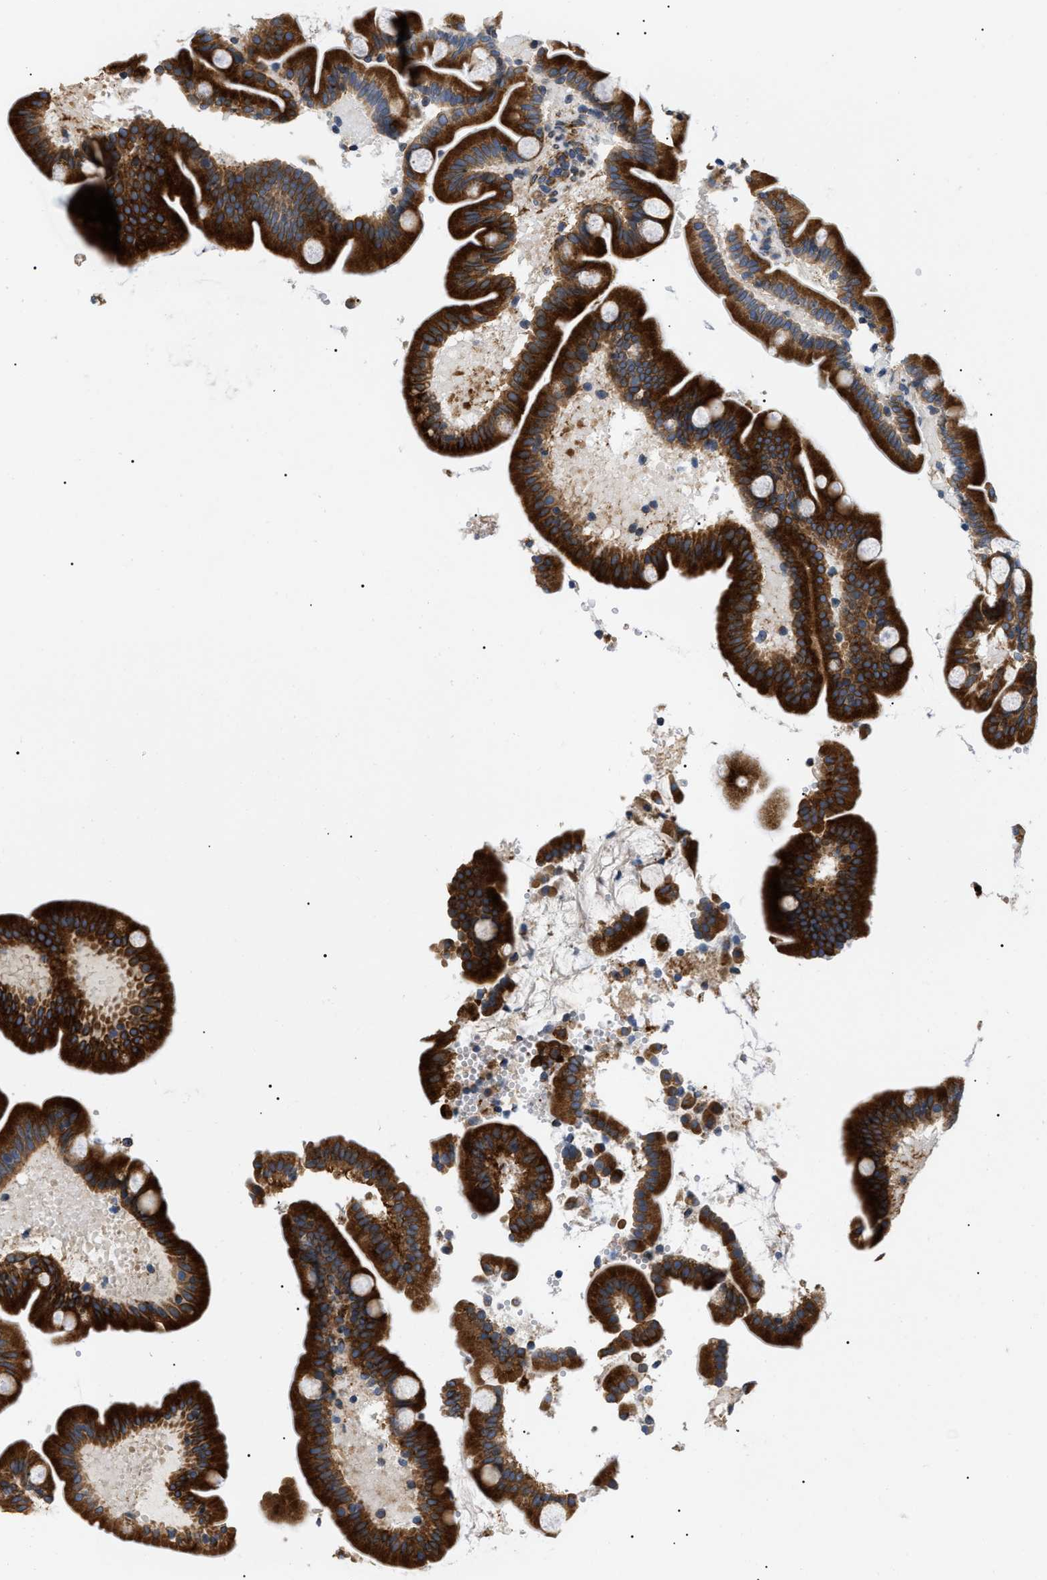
{"staining": {"intensity": "strong", "quantity": ">75%", "location": "cytoplasmic/membranous"}, "tissue": "duodenum", "cell_type": "Glandular cells", "image_type": "normal", "snomed": [{"axis": "morphology", "description": "Normal tissue, NOS"}, {"axis": "topography", "description": "Duodenum"}], "caption": "Protein analysis of unremarkable duodenum demonstrates strong cytoplasmic/membranous positivity in approximately >75% of glandular cells. Nuclei are stained in blue.", "gene": "DERL1", "patient": {"sex": "male", "age": 54}}